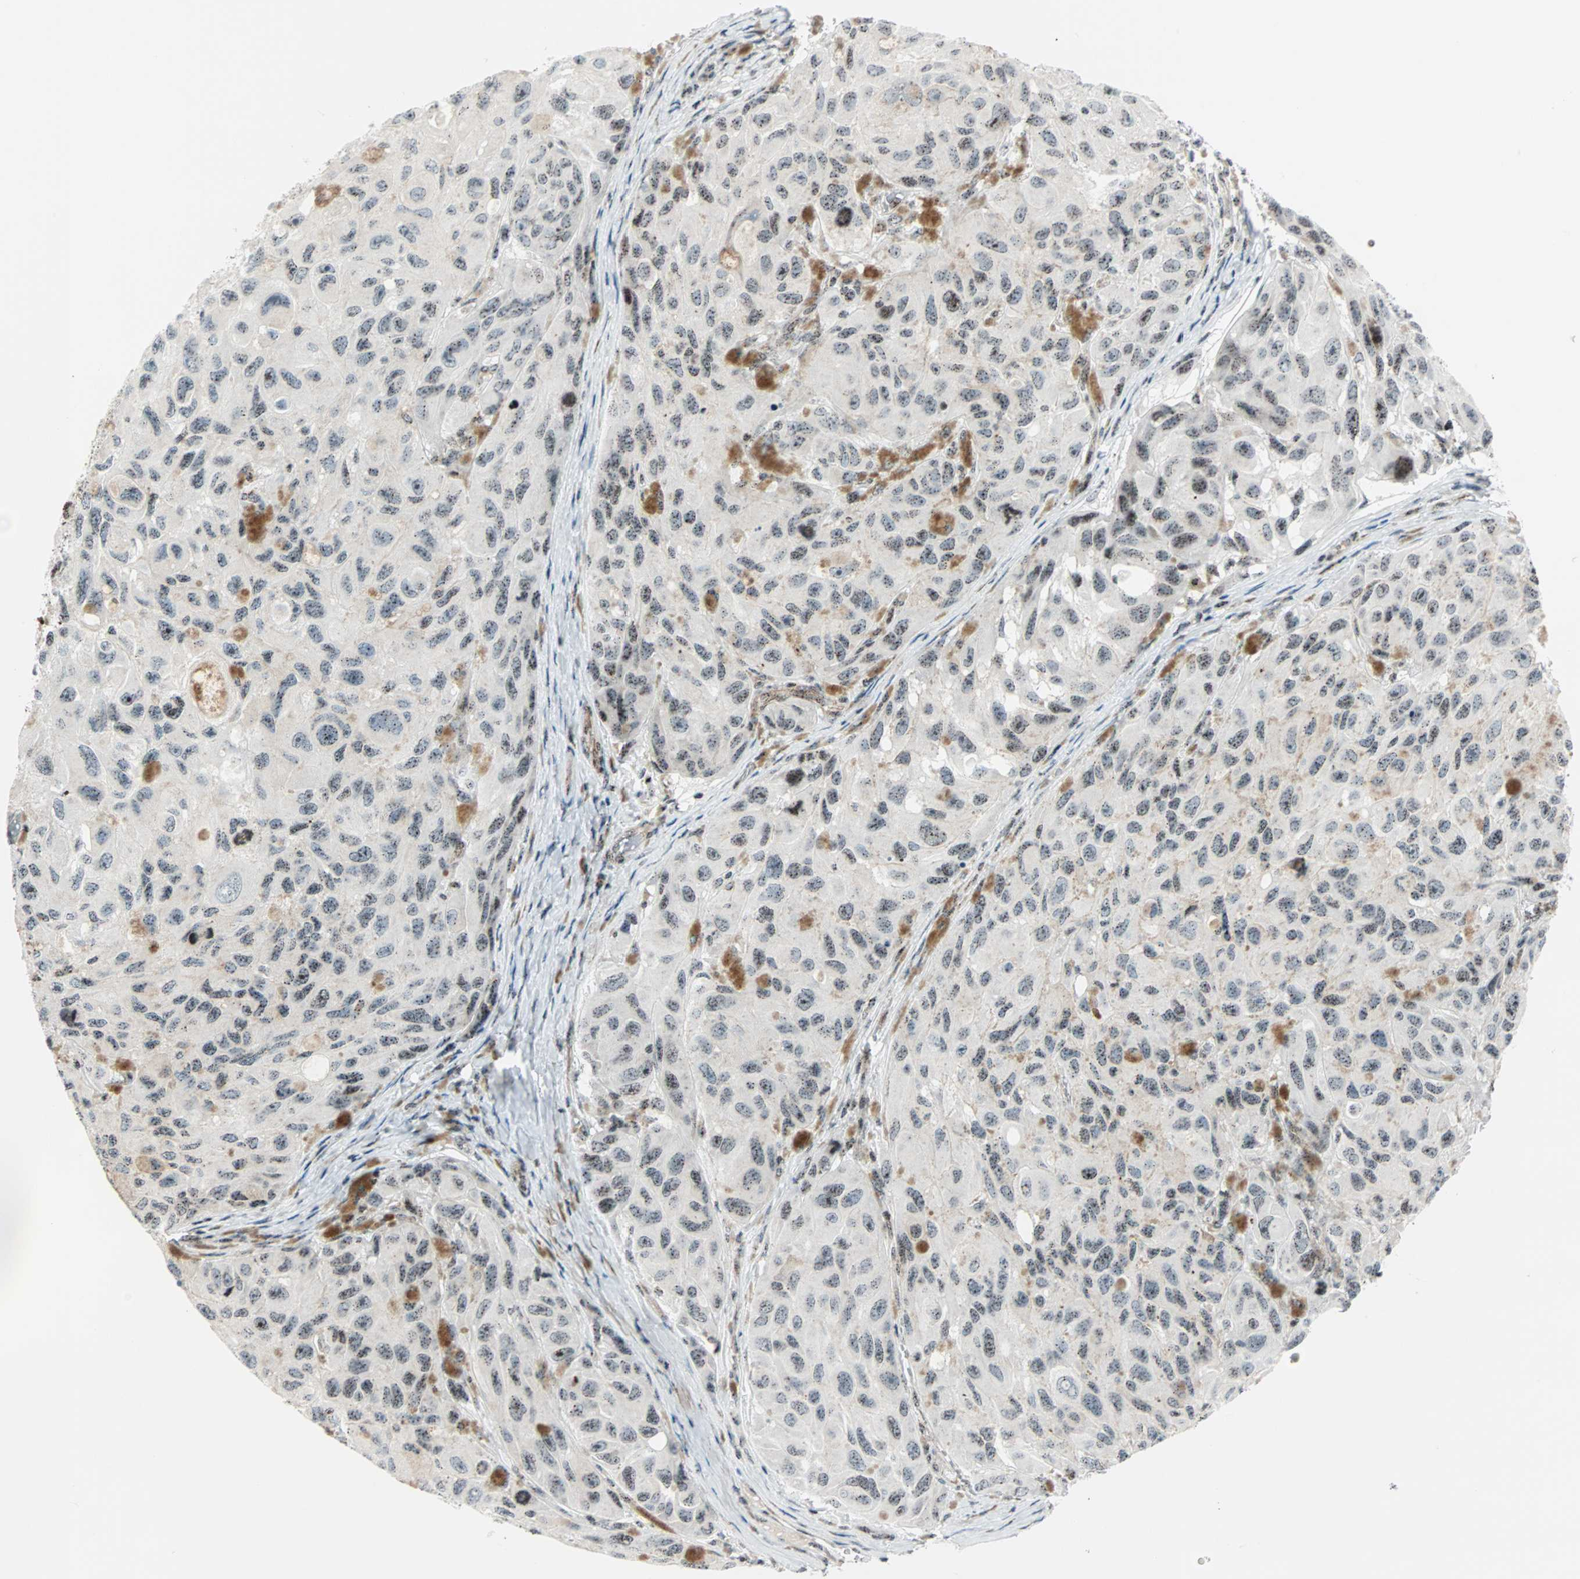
{"staining": {"intensity": "weak", "quantity": "25%-75%", "location": "nuclear"}, "tissue": "melanoma", "cell_type": "Tumor cells", "image_type": "cancer", "snomed": [{"axis": "morphology", "description": "Malignant melanoma, NOS"}, {"axis": "topography", "description": "Skin"}], "caption": "Melanoma was stained to show a protein in brown. There is low levels of weak nuclear positivity in approximately 25%-75% of tumor cells.", "gene": "CENPA", "patient": {"sex": "female", "age": 73}}